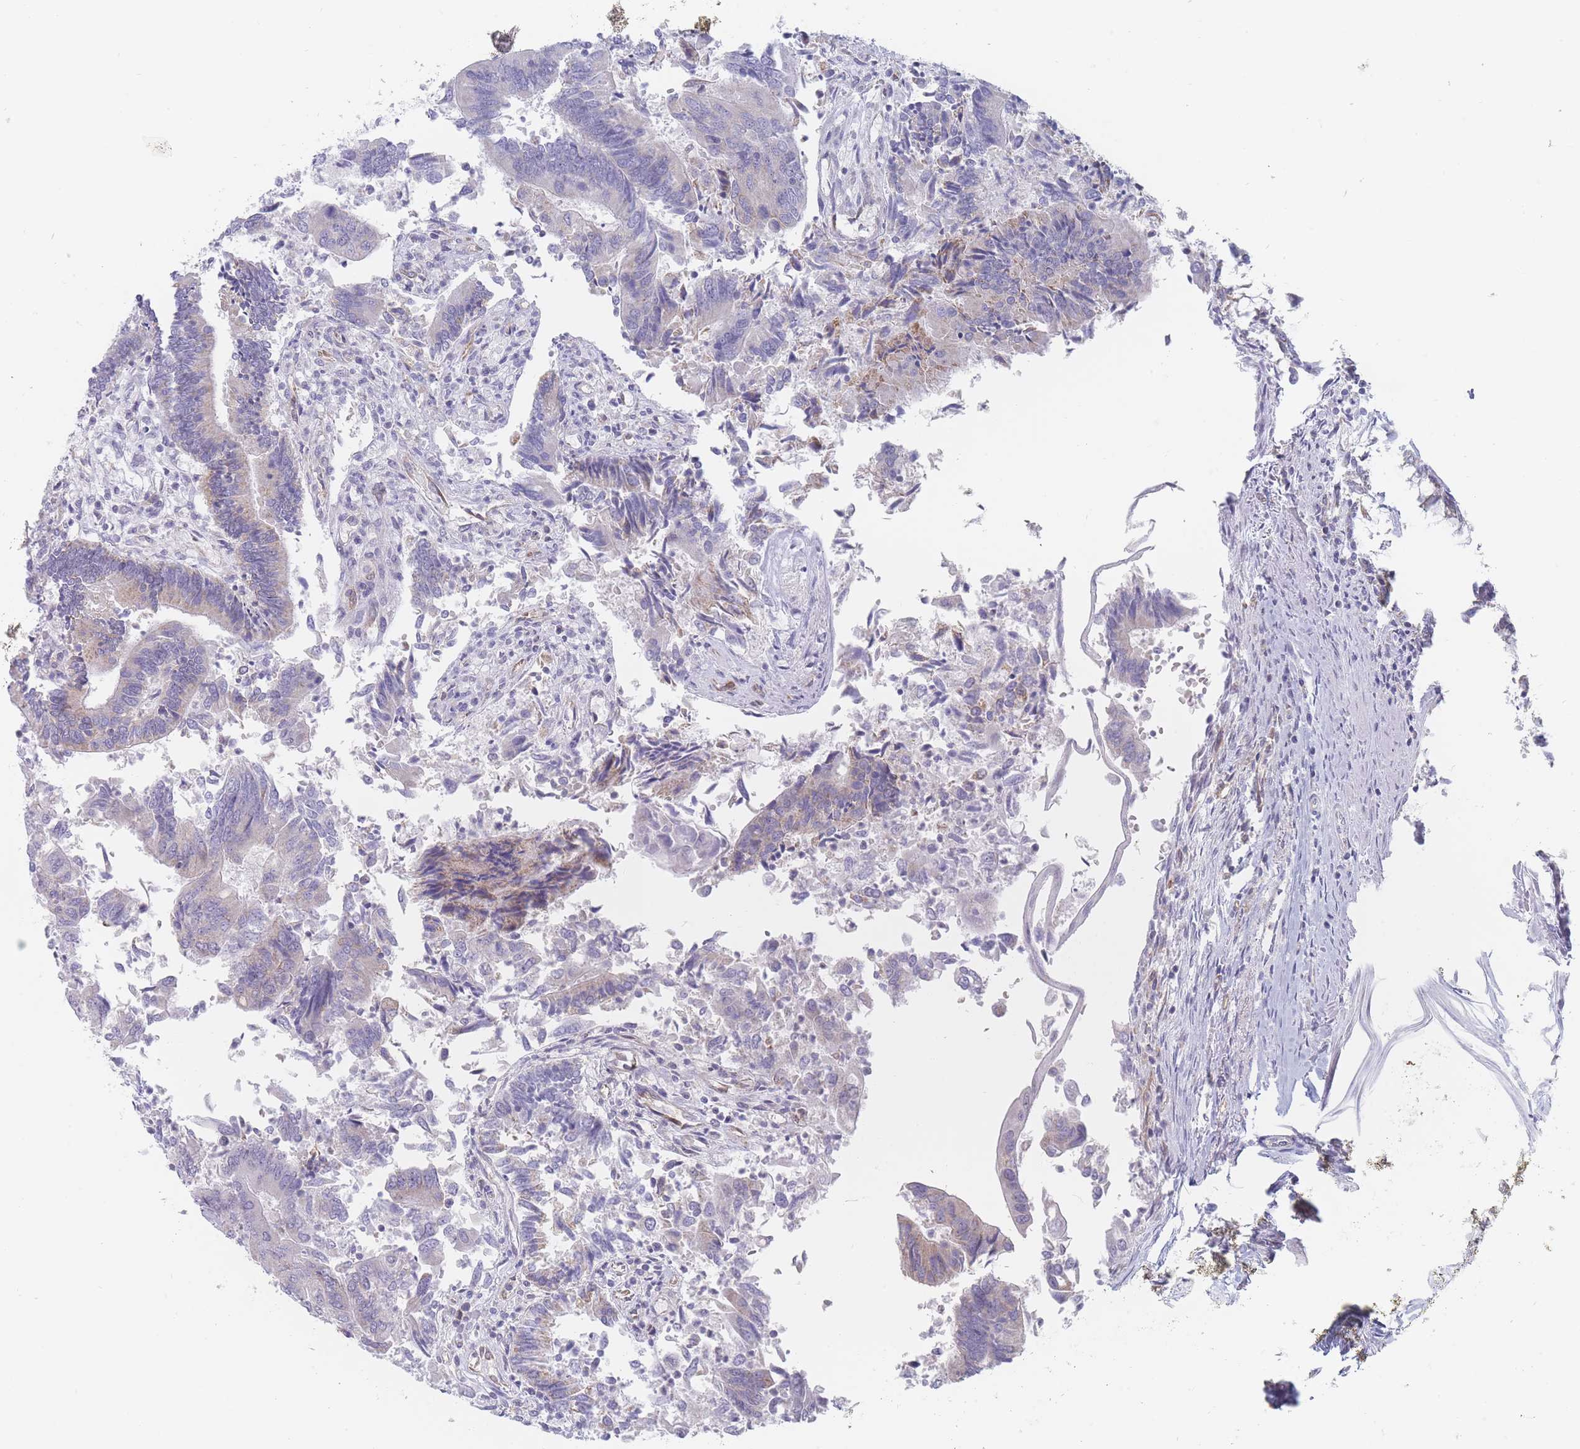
{"staining": {"intensity": "negative", "quantity": "none", "location": "none"}, "tissue": "colorectal cancer", "cell_type": "Tumor cells", "image_type": "cancer", "snomed": [{"axis": "morphology", "description": "Adenocarcinoma, NOS"}, {"axis": "topography", "description": "Colon"}], "caption": "A high-resolution image shows immunohistochemistry staining of colorectal cancer (adenocarcinoma), which displays no significant expression in tumor cells. (DAB (3,3'-diaminobenzidine) IHC, high magnification).", "gene": "MAP1S", "patient": {"sex": "female", "age": 67}}